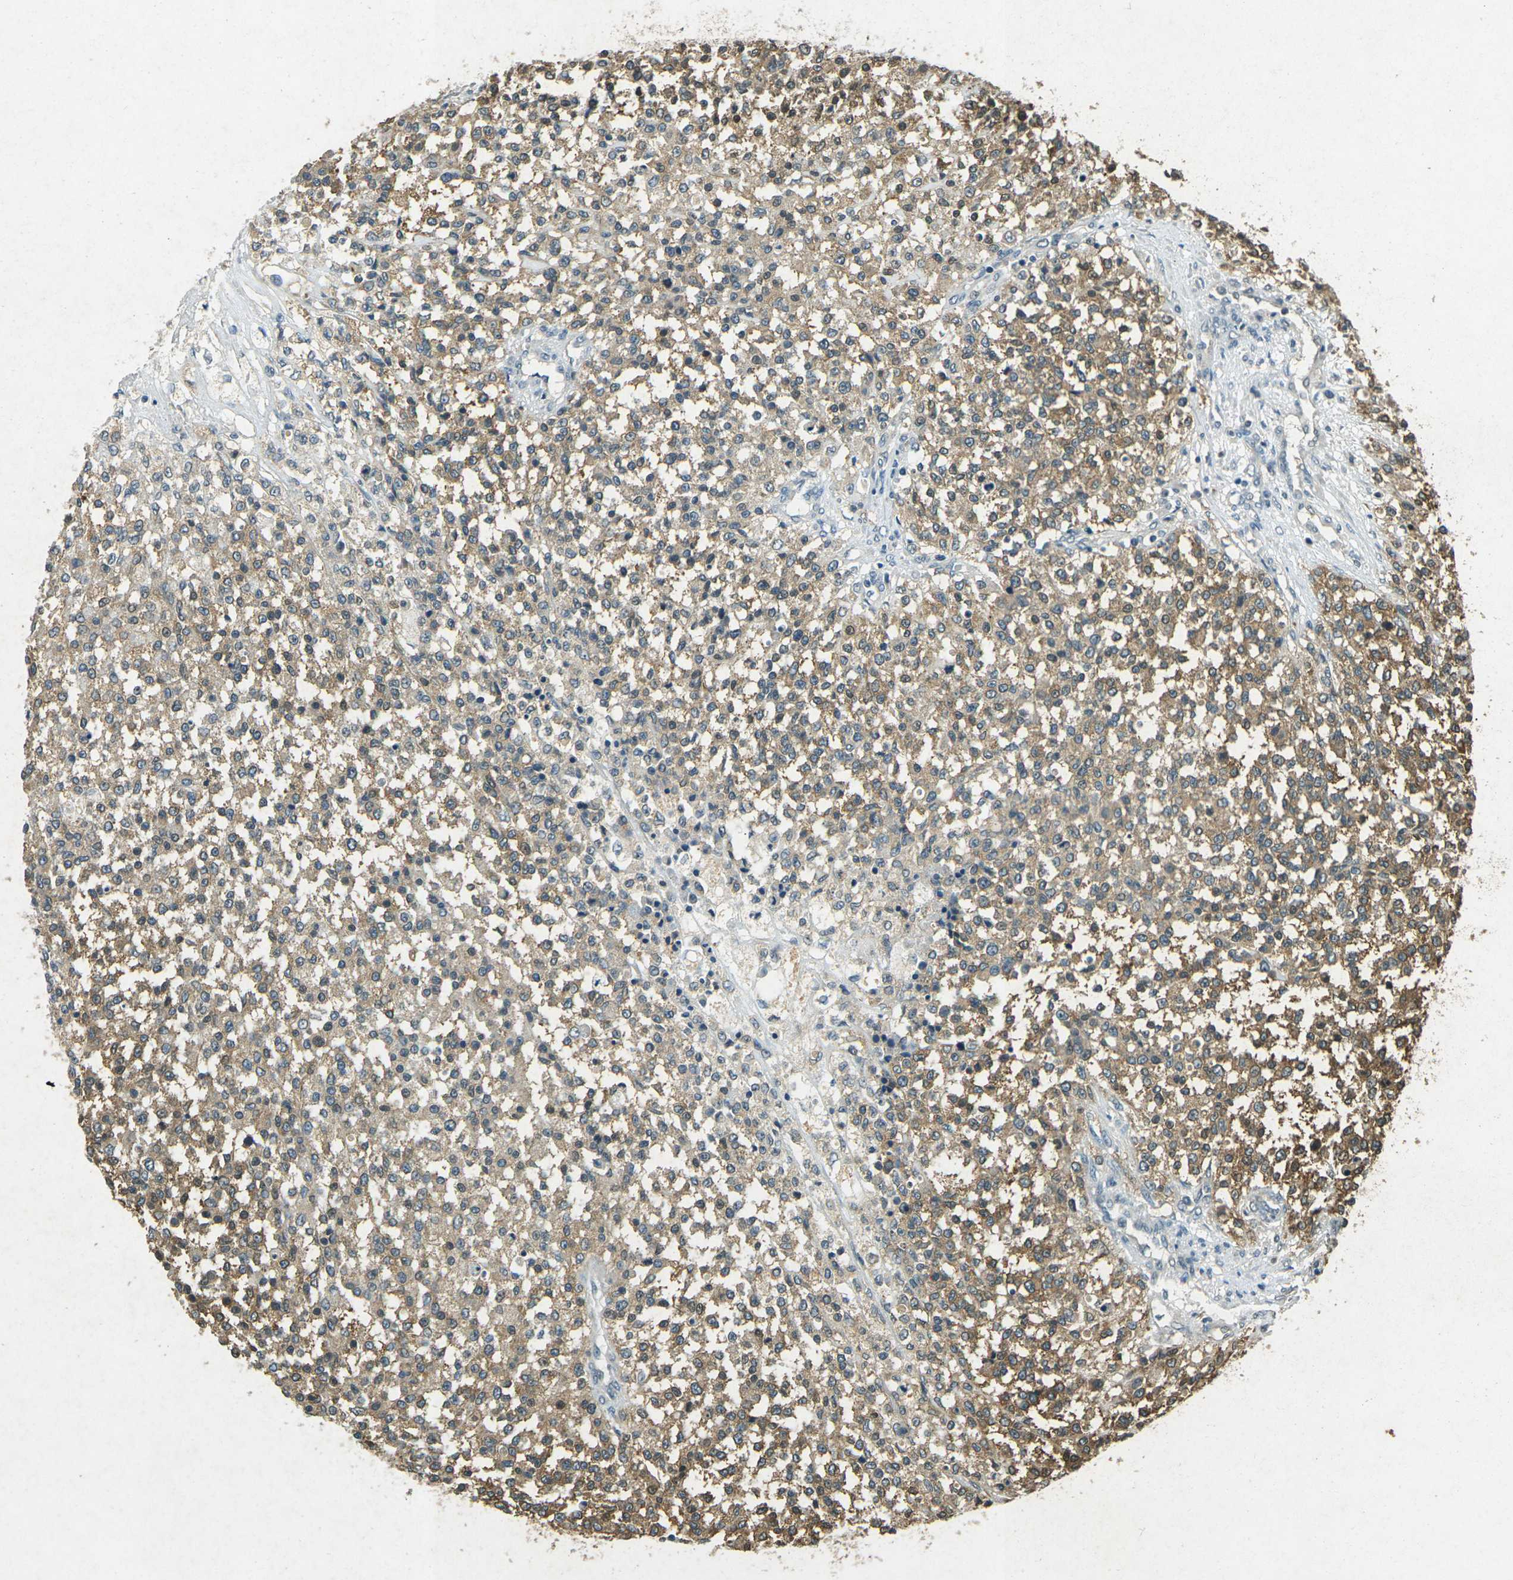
{"staining": {"intensity": "moderate", "quantity": ">75%", "location": "cytoplasmic/membranous"}, "tissue": "testis cancer", "cell_type": "Tumor cells", "image_type": "cancer", "snomed": [{"axis": "morphology", "description": "Seminoma, NOS"}, {"axis": "topography", "description": "Testis"}], "caption": "About >75% of tumor cells in human testis cancer (seminoma) reveal moderate cytoplasmic/membranous protein positivity as visualized by brown immunohistochemical staining.", "gene": "PDE2A", "patient": {"sex": "male", "age": 59}}